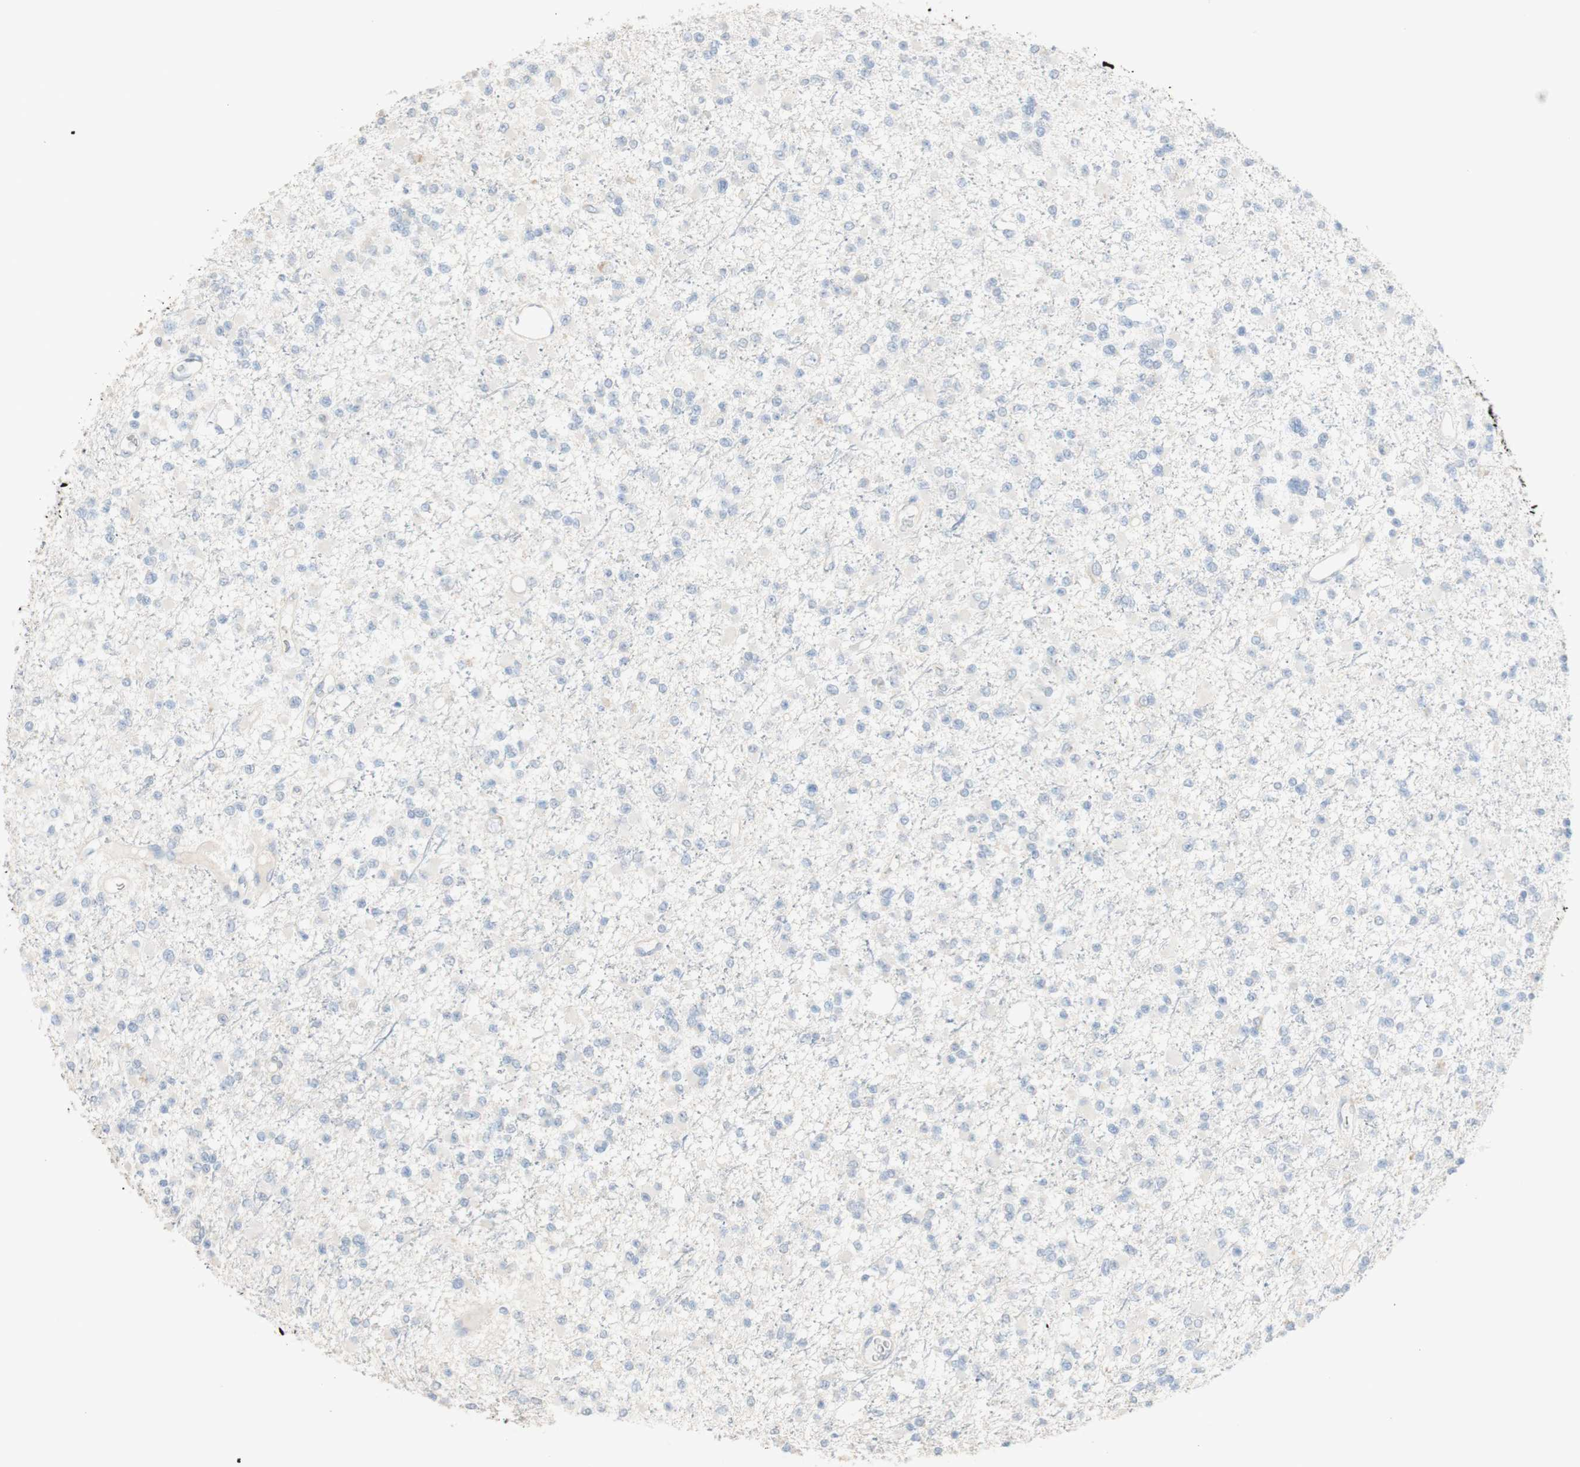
{"staining": {"intensity": "negative", "quantity": "none", "location": "none"}, "tissue": "glioma", "cell_type": "Tumor cells", "image_type": "cancer", "snomed": [{"axis": "morphology", "description": "Glioma, malignant, Low grade"}, {"axis": "topography", "description": "Brain"}], "caption": "Tumor cells show no significant expression in glioma. Brightfield microscopy of immunohistochemistry stained with DAB (3,3'-diaminobenzidine) (brown) and hematoxylin (blue), captured at high magnification.", "gene": "MANEA", "patient": {"sex": "female", "age": 22}}